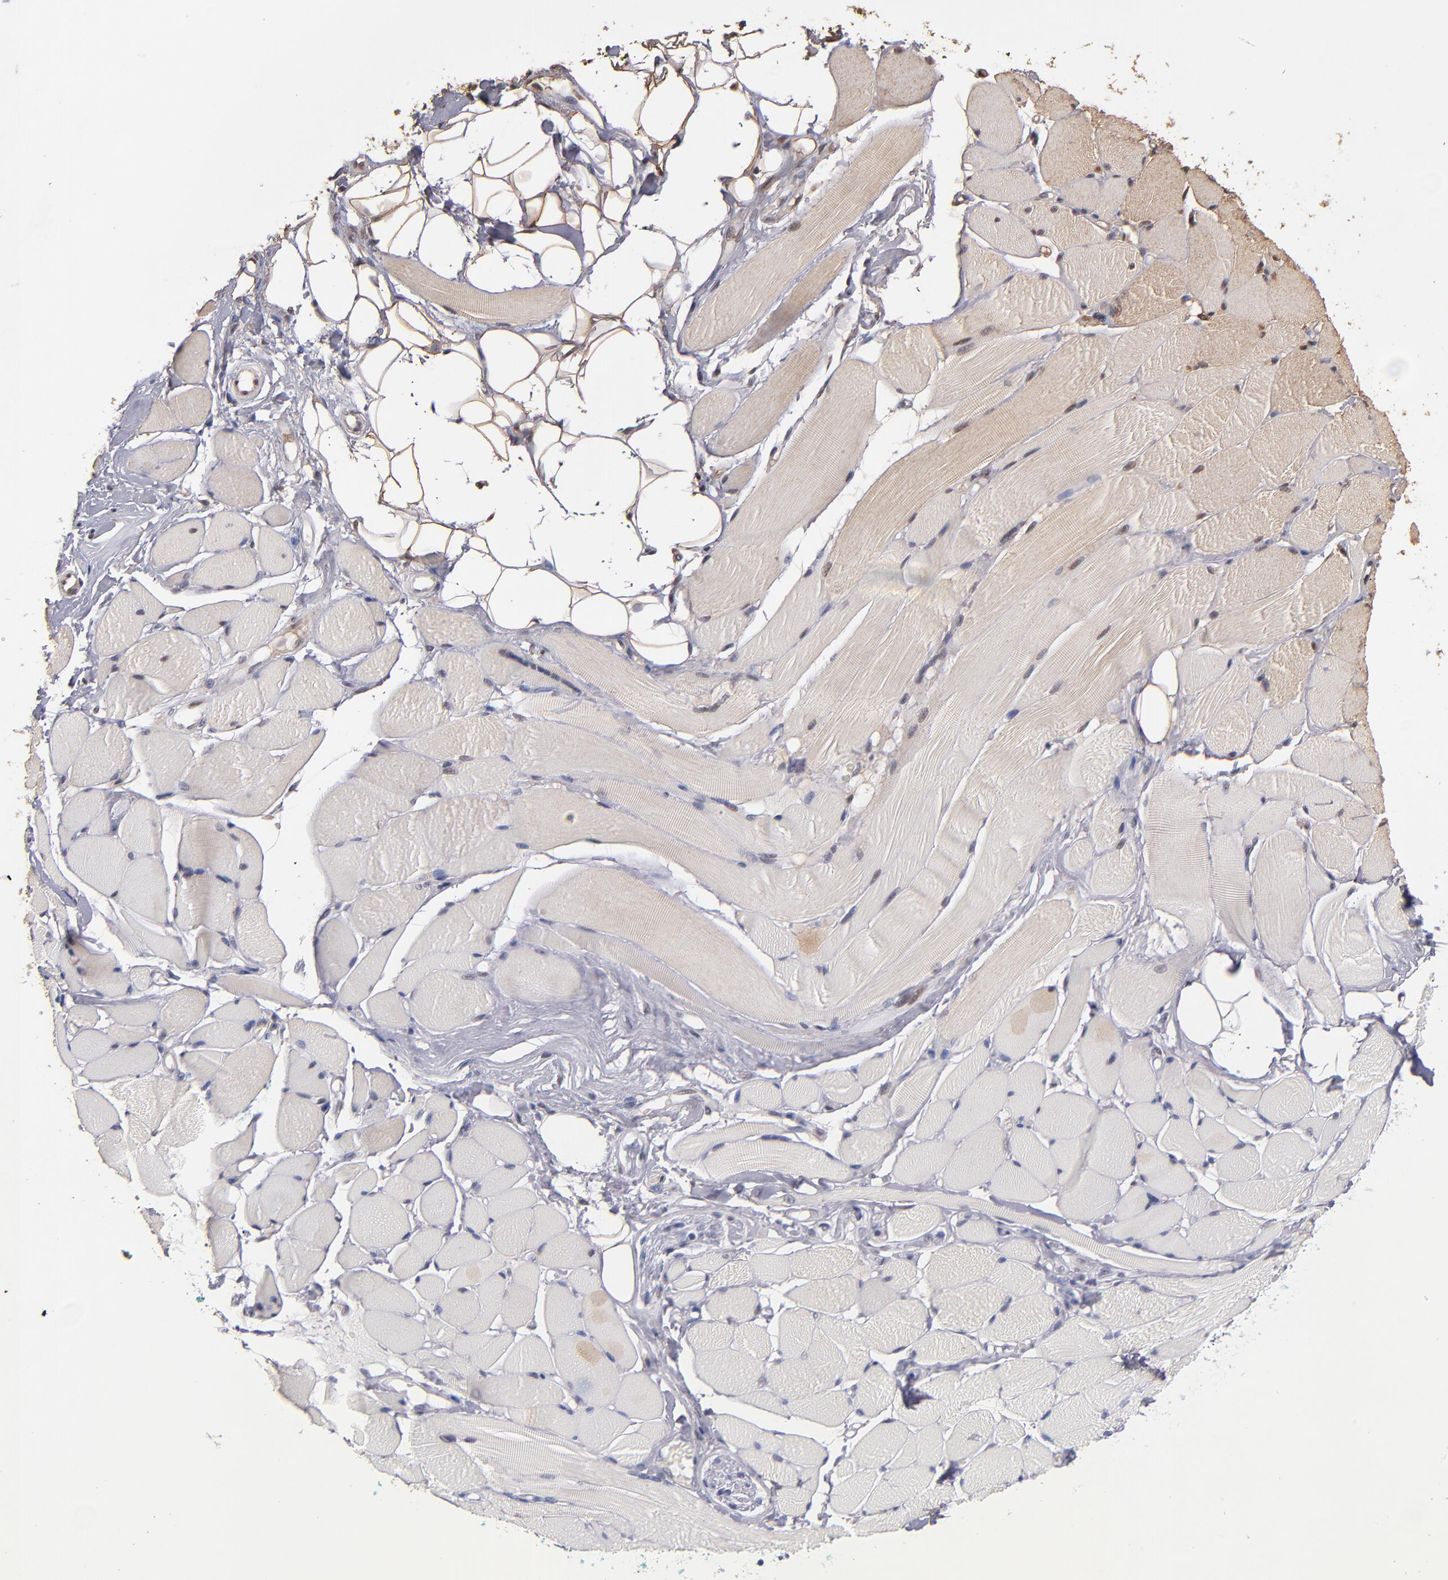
{"staining": {"intensity": "weak", "quantity": ">75%", "location": "cytoplasmic/membranous,nuclear"}, "tissue": "skeletal muscle", "cell_type": "Myocytes", "image_type": "normal", "snomed": [{"axis": "morphology", "description": "Normal tissue, NOS"}, {"axis": "topography", "description": "Skeletal muscle"}, {"axis": "topography", "description": "Peripheral nerve tissue"}], "caption": "The micrograph displays immunohistochemical staining of benign skeletal muscle. There is weak cytoplasmic/membranous,nuclear expression is appreciated in about >75% of myocytes. (Brightfield microscopy of DAB IHC at high magnification).", "gene": "EAPP", "patient": {"sex": "female", "age": 84}}